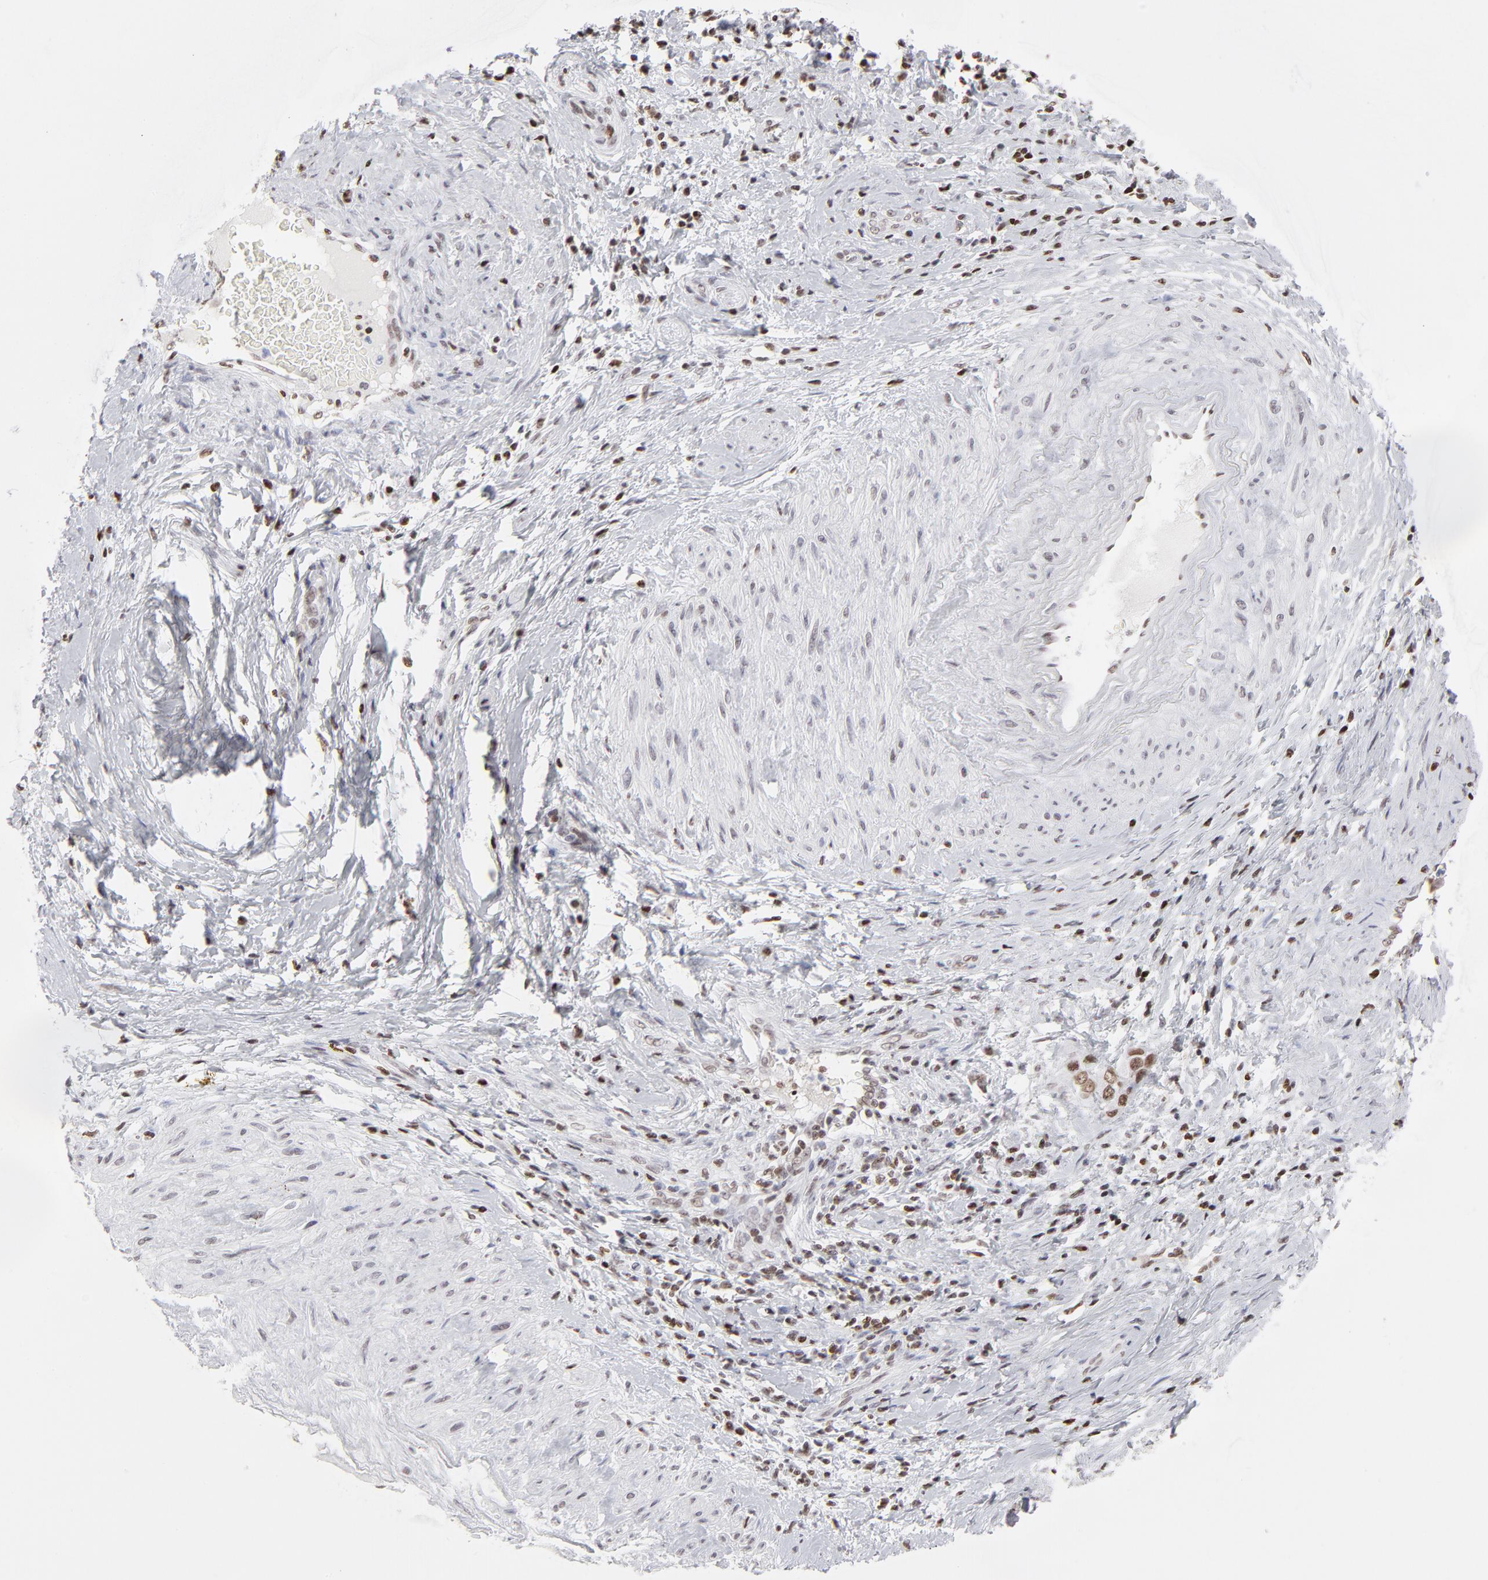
{"staining": {"intensity": "weak", "quantity": "25%-75%", "location": "nuclear"}, "tissue": "cervical cancer", "cell_type": "Tumor cells", "image_type": "cancer", "snomed": [{"axis": "morphology", "description": "Squamous cell carcinoma, NOS"}, {"axis": "topography", "description": "Cervix"}], "caption": "DAB immunohistochemical staining of human squamous cell carcinoma (cervical) exhibits weak nuclear protein positivity in about 25%-75% of tumor cells.", "gene": "PARP1", "patient": {"sex": "female", "age": 54}}